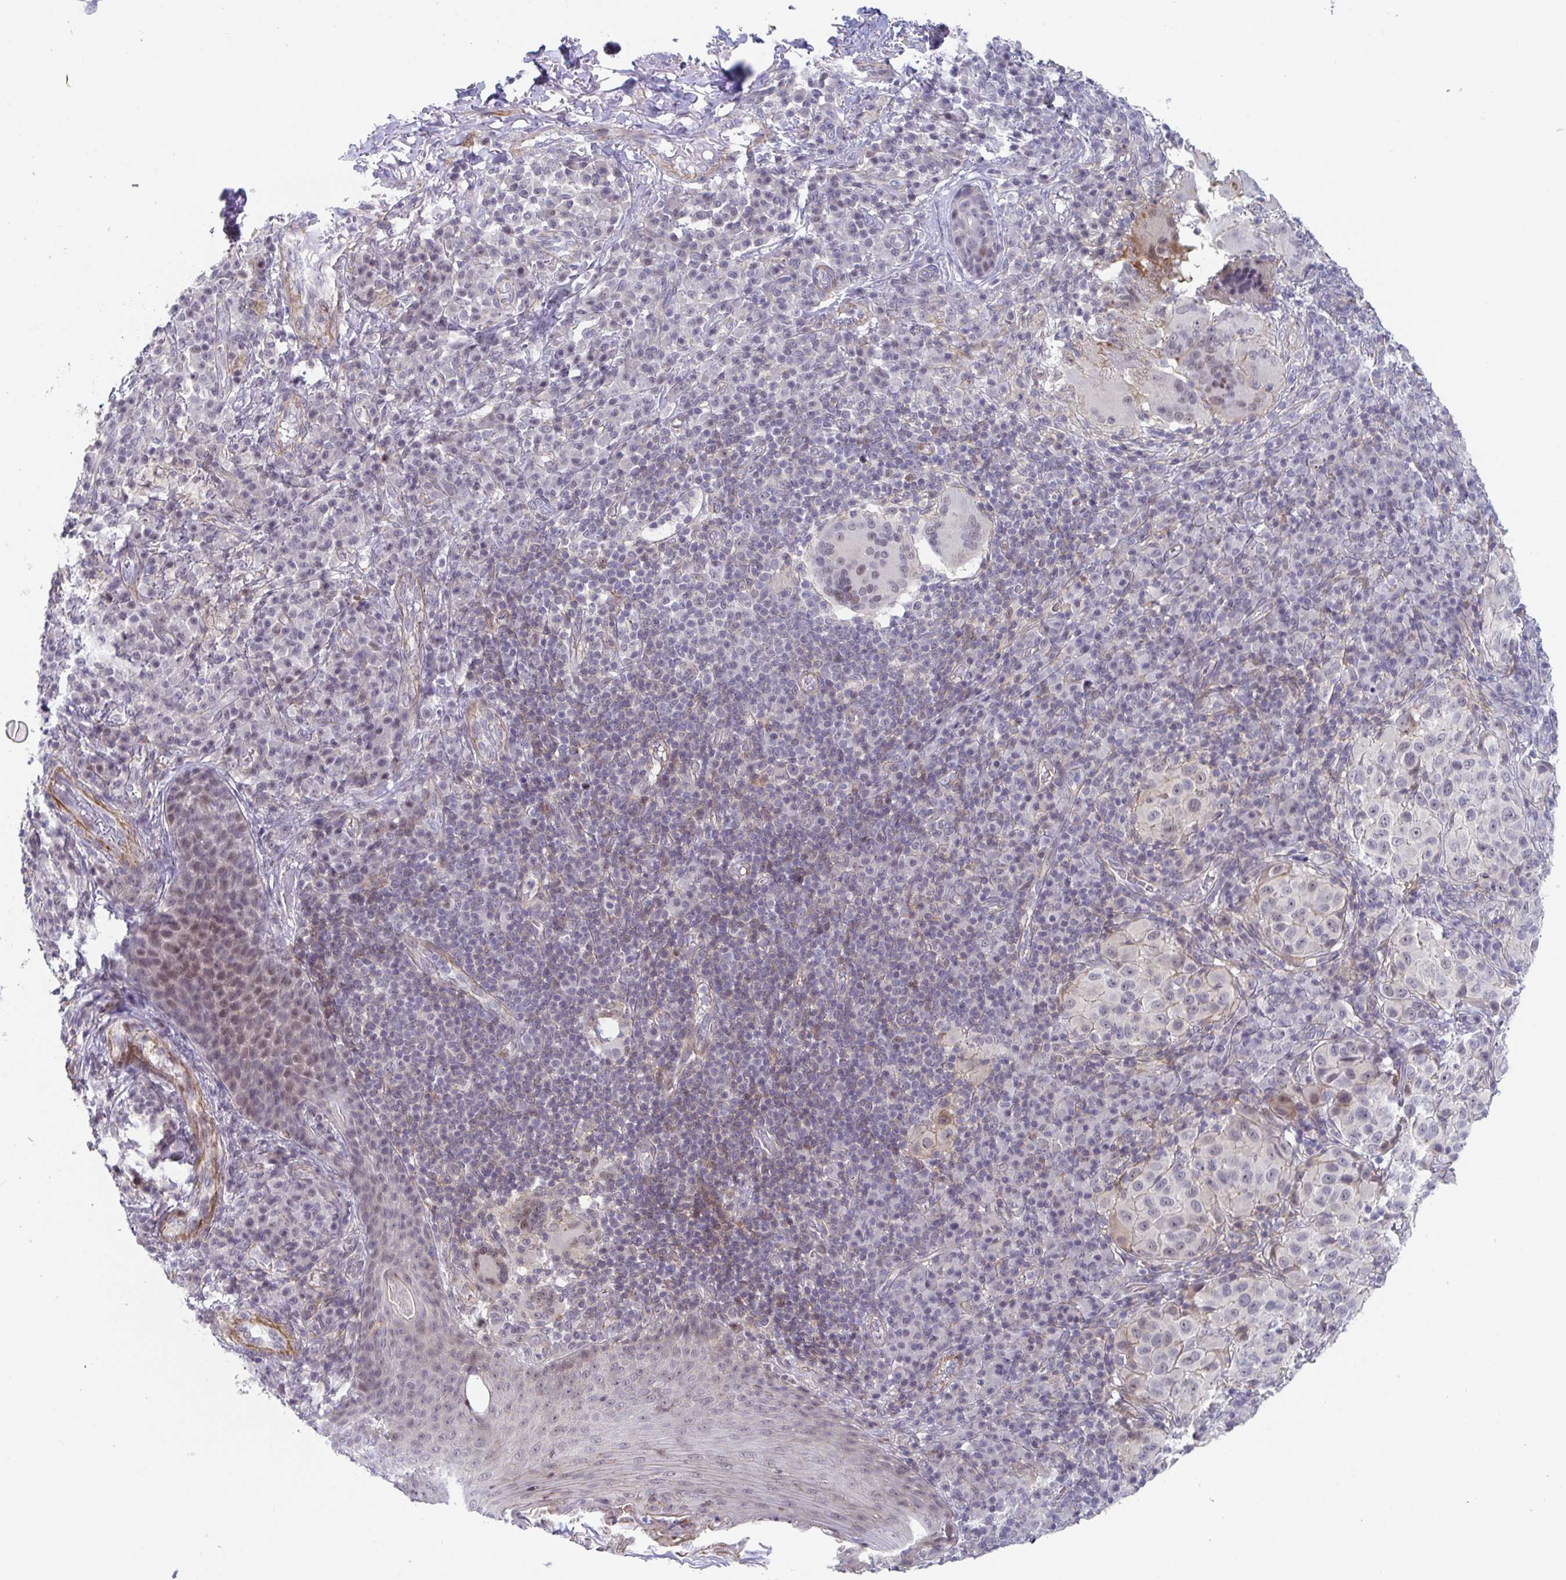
{"staining": {"intensity": "negative", "quantity": "none", "location": "none"}, "tissue": "melanoma", "cell_type": "Tumor cells", "image_type": "cancer", "snomed": [{"axis": "morphology", "description": "Malignant melanoma, NOS"}, {"axis": "topography", "description": "Skin"}], "caption": "Malignant melanoma was stained to show a protein in brown. There is no significant positivity in tumor cells.", "gene": "WDR72", "patient": {"sex": "male", "age": 38}}